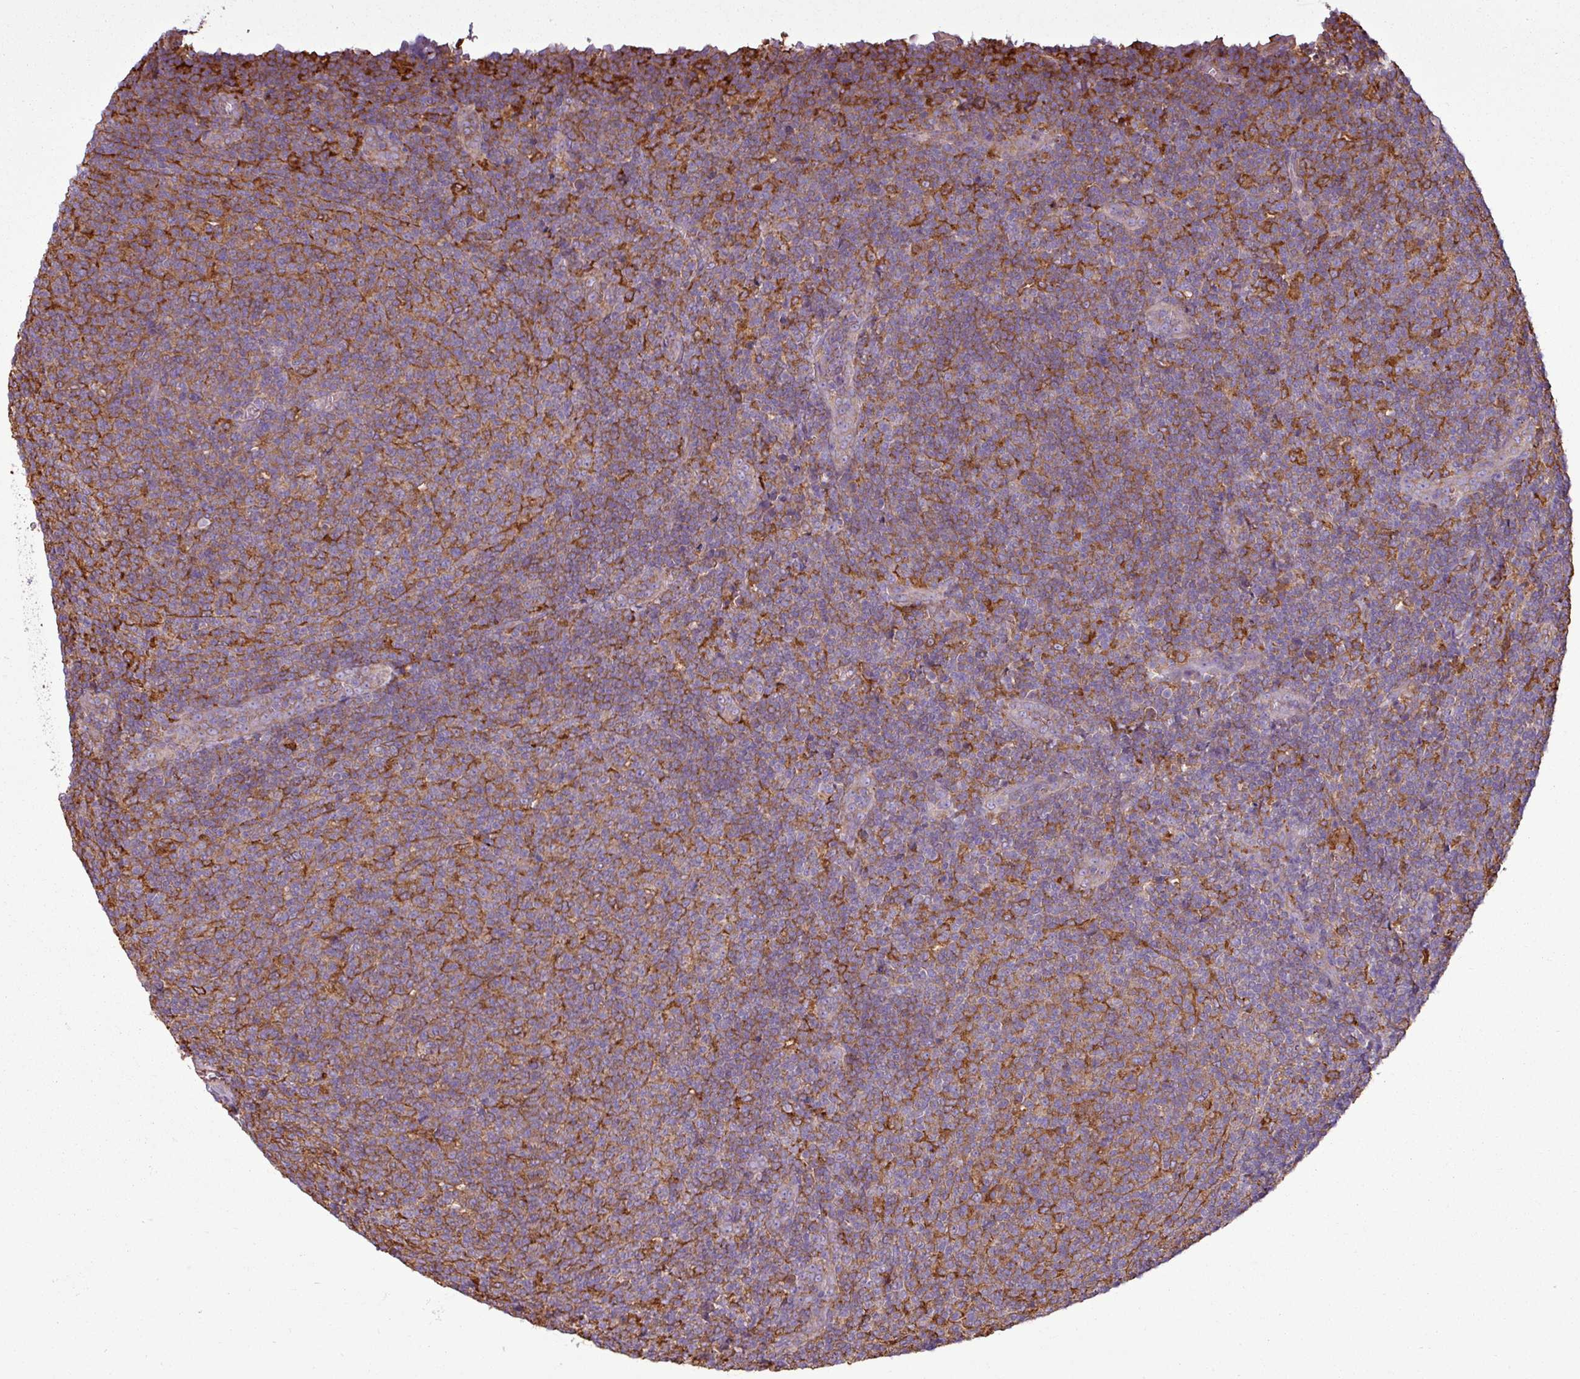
{"staining": {"intensity": "moderate", "quantity": ">75%", "location": "cytoplasmic/membranous"}, "tissue": "lymphoma", "cell_type": "Tumor cells", "image_type": "cancer", "snomed": [{"axis": "morphology", "description": "Malignant lymphoma, non-Hodgkin's type, Low grade"}, {"axis": "topography", "description": "Lymph node"}], "caption": "This micrograph reveals immunohistochemistry (IHC) staining of lymphoma, with medium moderate cytoplasmic/membranous expression in about >75% of tumor cells.", "gene": "PACSIN2", "patient": {"sex": "male", "age": 66}}